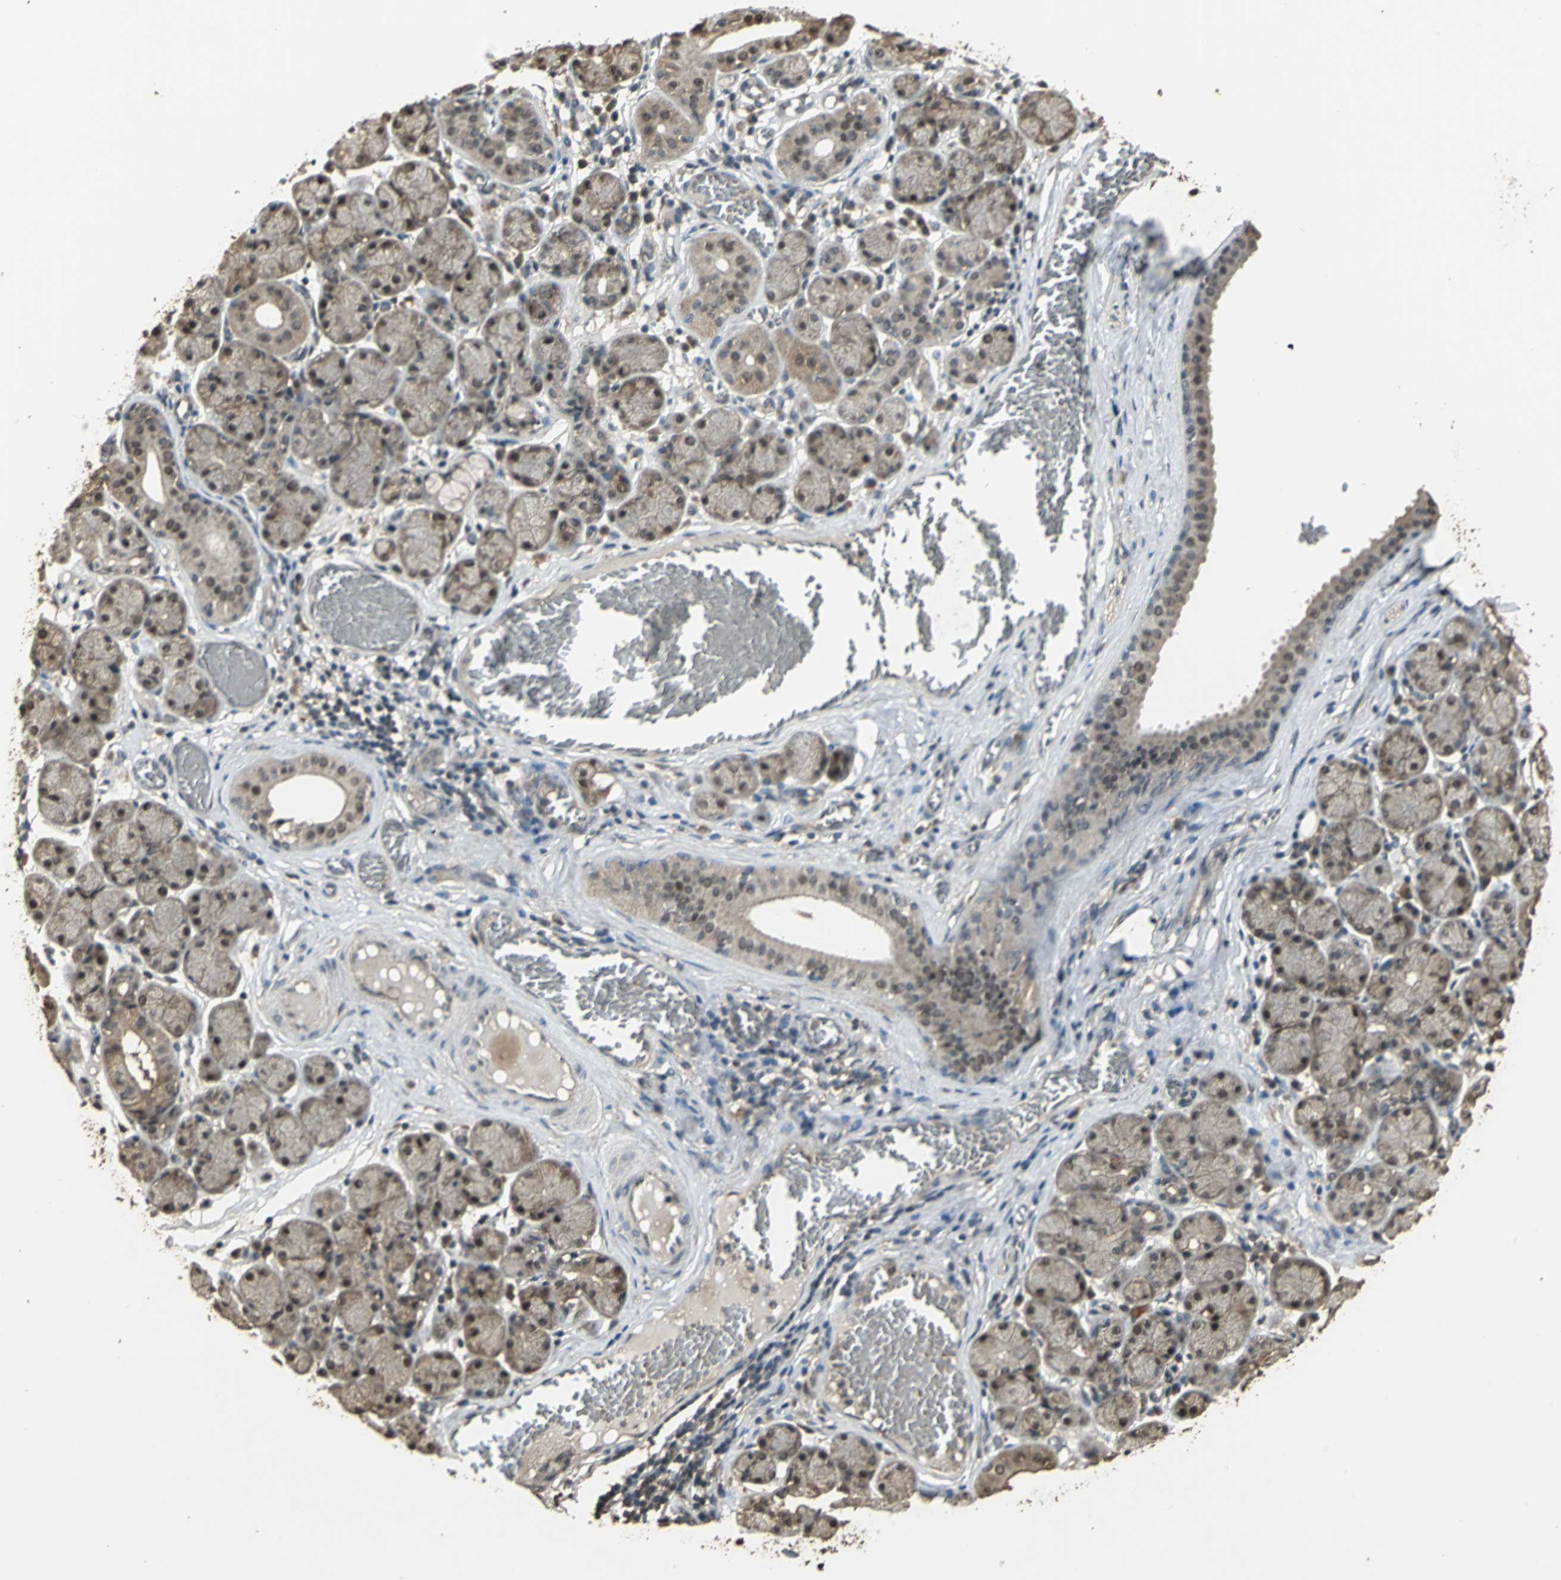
{"staining": {"intensity": "moderate", "quantity": "25%-75%", "location": "cytoplasmic/membranous"}, "tissue": "salivary gland", "cell_type": "Glandular cells", "image_type": "normal", "snomed": [{"axis": "morphology", "description": "Normal tissue, NOS"}, {"axis": "topography", "description": "Salivary gland"}], "caption": "Salivary gland was stained to show a protein in brown. There is medium levels of moderate cytoplasmic/membranous positivity in approximately 25%-75% of glandular cells. (Brightfield microscopy of DAB IHC at high magnification).", "gene": "UCHL5", "patient": {"sex": "female", "age": 24}}